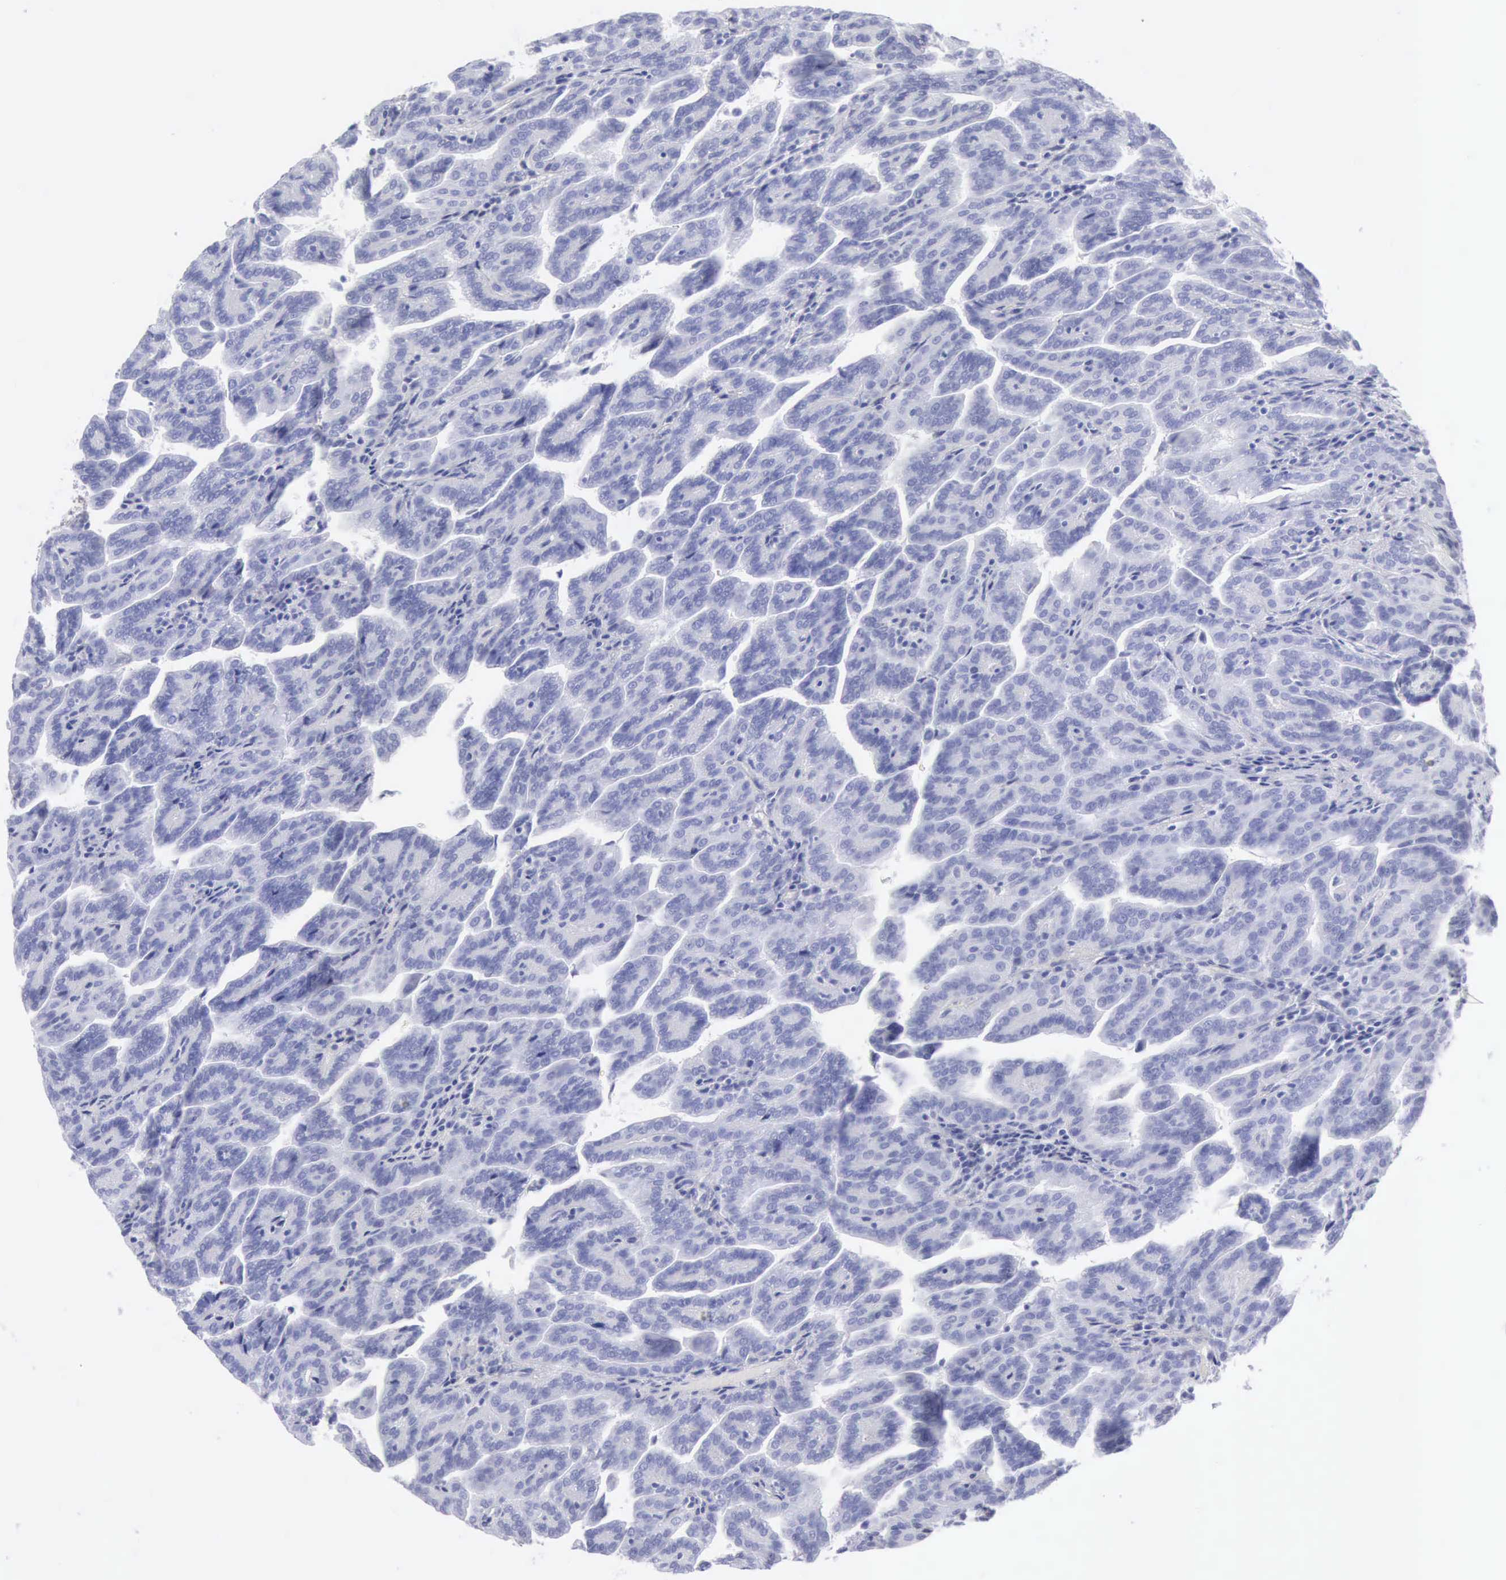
{"staining": {"intensity": "negative", "quantity": "none", "location": "none"}, "tissue": "renal cancer", "cell_type": "Tumor cells", "image_type": "cancer", "snomed": [{"axis": "morphology", "description": "Adenocarcinoma, NOS"}, {"axis": "topography", "description": "Kidney"}], "caption": "Protein analysis of renal adenocarcinoma shows no significant positivity in tumor cells.", "gene": "KRT5", "patient": {"sex": "male", "age": 61}}